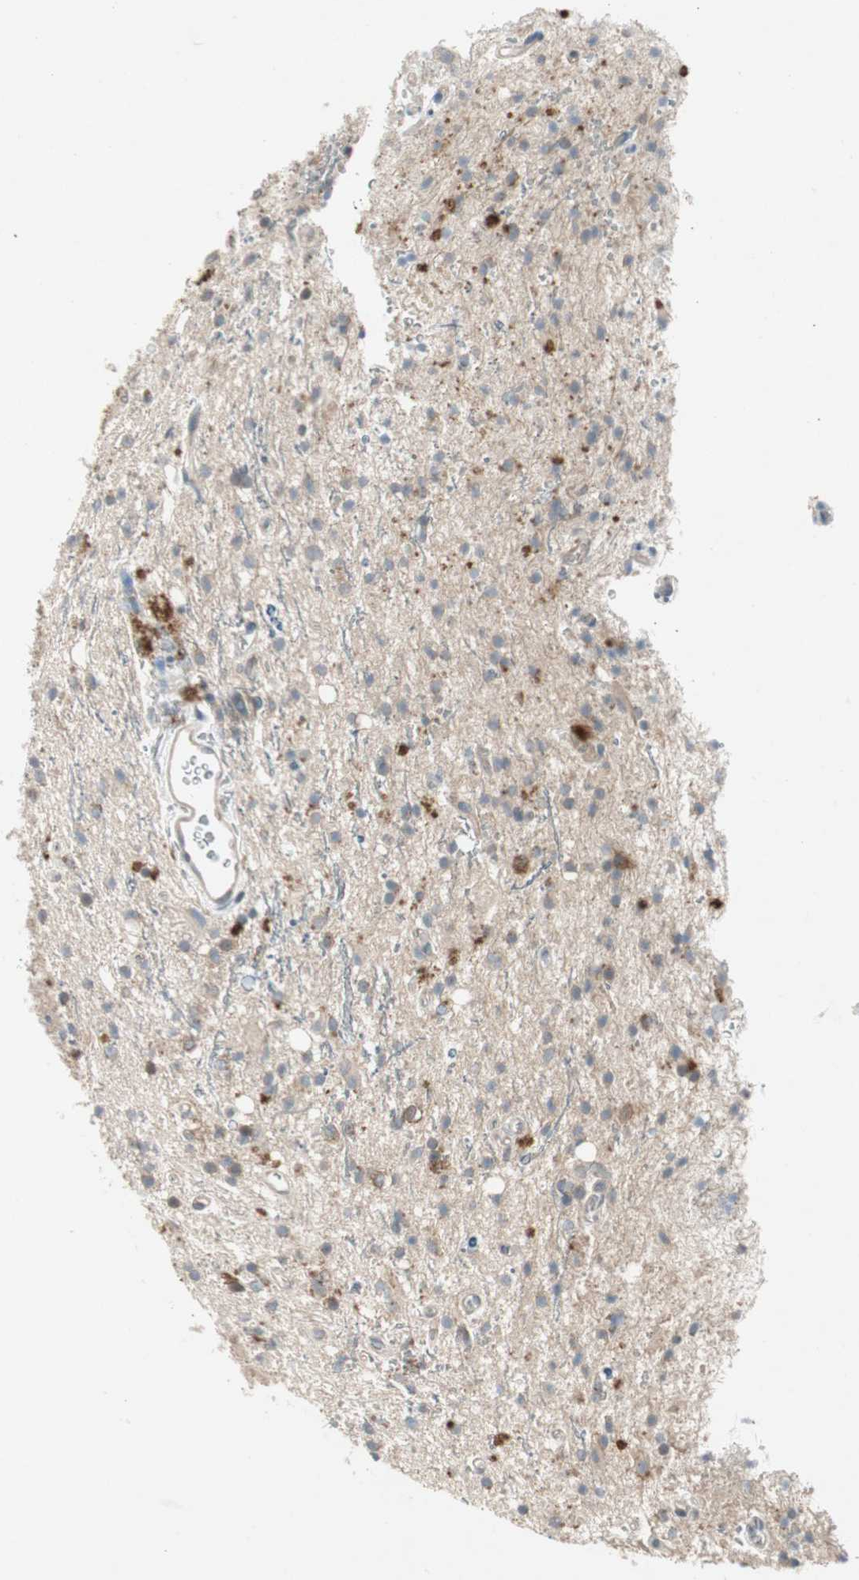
{"staining": {"intensity": "weak", "quantity": ">75%", "location": "cytoplasmic/membranous"}, "tissue": "glioma", "cell_type": "Tumor cells", "image_type": "cancer", "snomed": [{"axis": "morphology", "description": "Glioma, malignant, High grade"}, {"axis": "topography", "description": "Brain"}], "caption": "Immunohistochemistry staining of glioma, which shows low levels of weak cytoplasmic/membranous staining in approximately >75% of tumor cells indicating weak cytoplasmic/membranous protein positivity. The staining was performed using DAB (3,3'-diaminobenzidine) (brown) for protein detection and nuclei were counterstained in hematoxylin (blue).", "gene": "PANK2", "patient": {"sex": "male", "age": 47}}